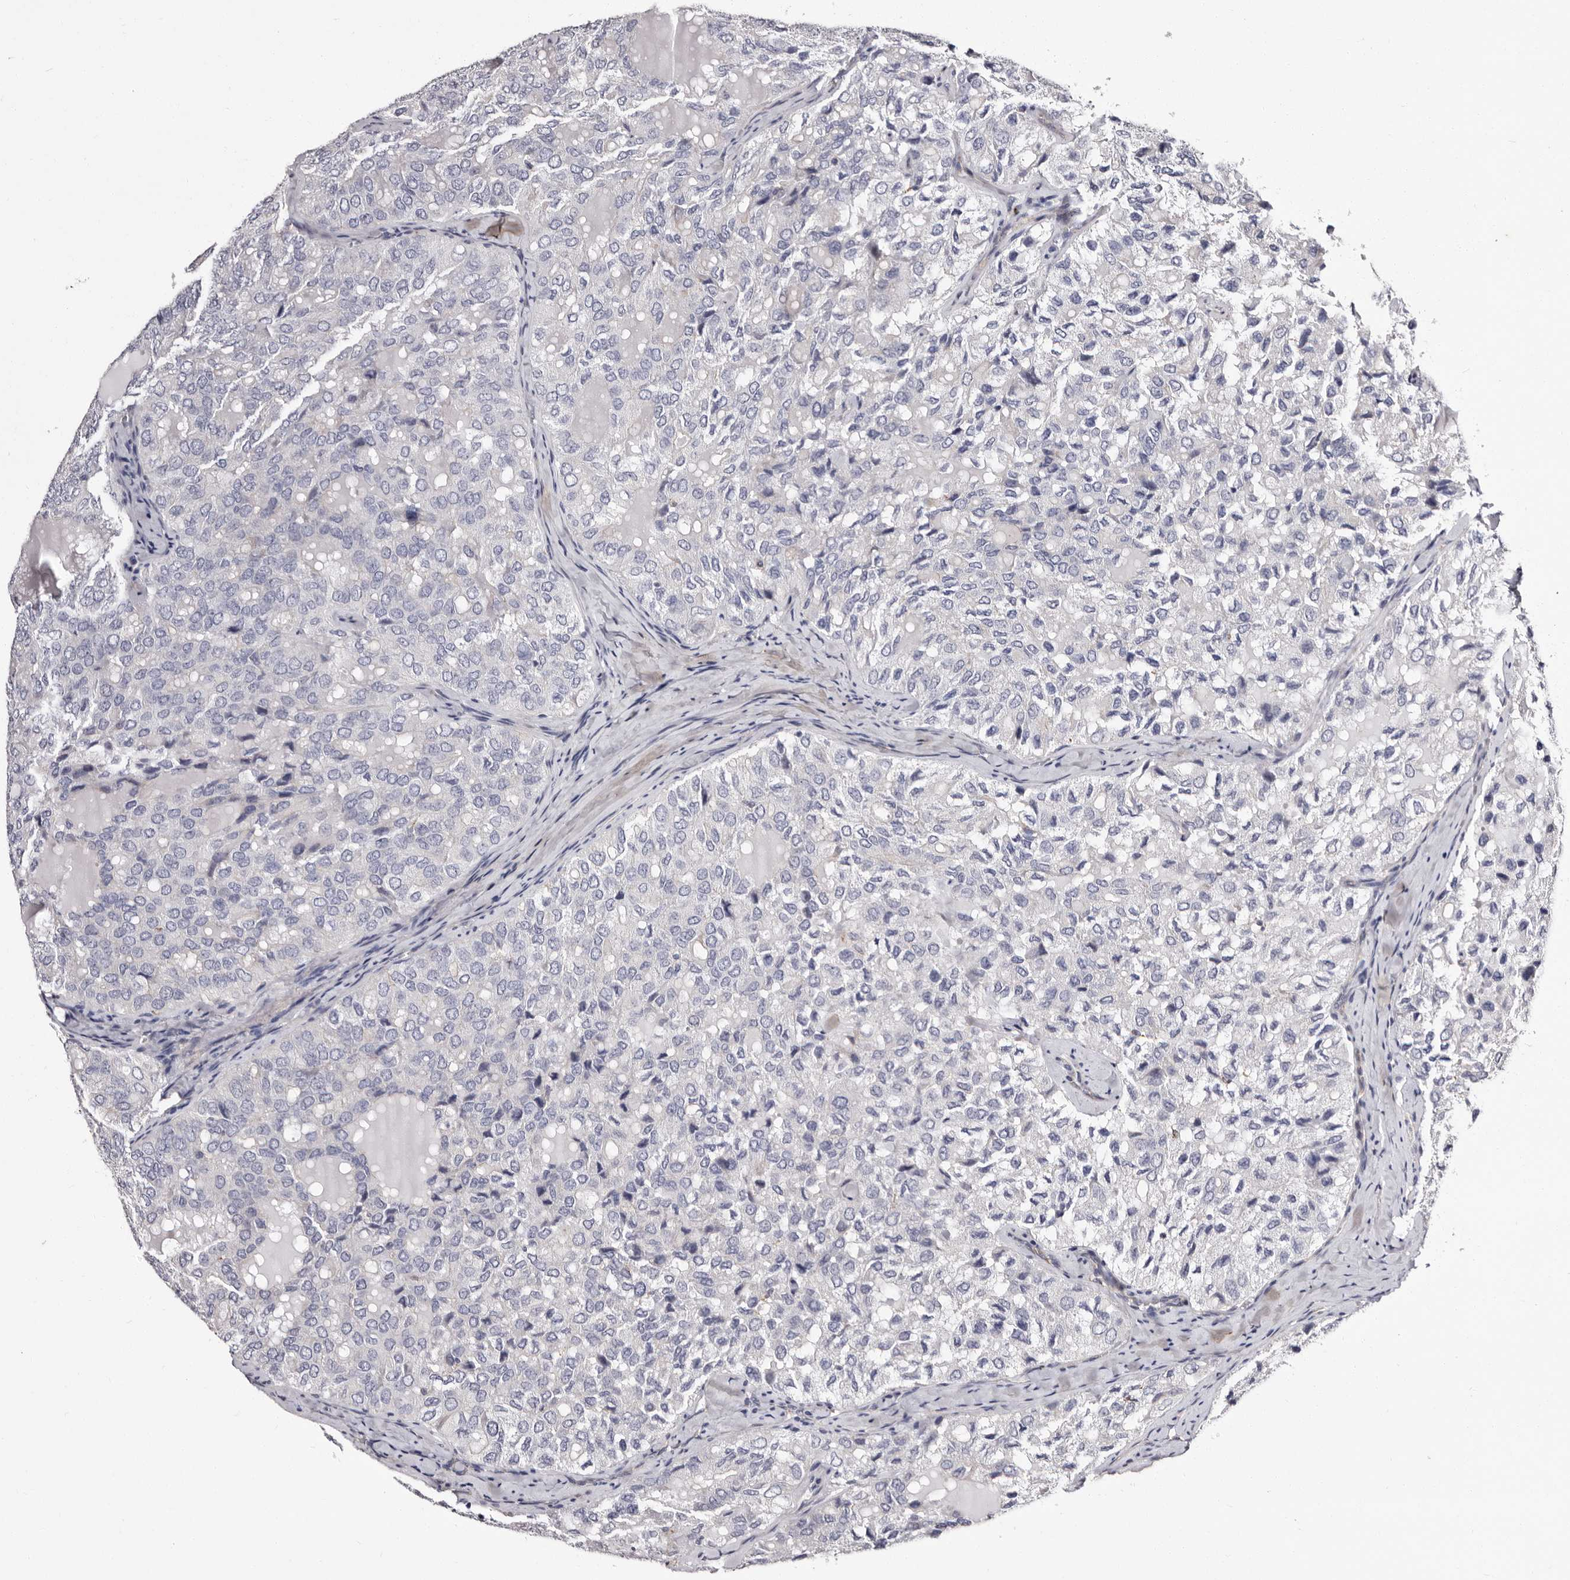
{"staining": {"intensity": "negative", "quantity": "none", "location": "none"}, "tissue": "thyroid cancer", "cell_type": "Tumor cells", "image_type": "cancer", "snomed": [{"axis": "morphology", "description": "Follicular adenoma carcinoma, NOS"}, {"axis": "topography", "description": "Thyroid gland"}], "caption": "Thyroid follicular adenoma carcinoma stained for a protein using immunohistochemistry exhibits no positivity tumor cells.", "gene": "AUNIP", "patient": {"sex": "male", "age": 75}}